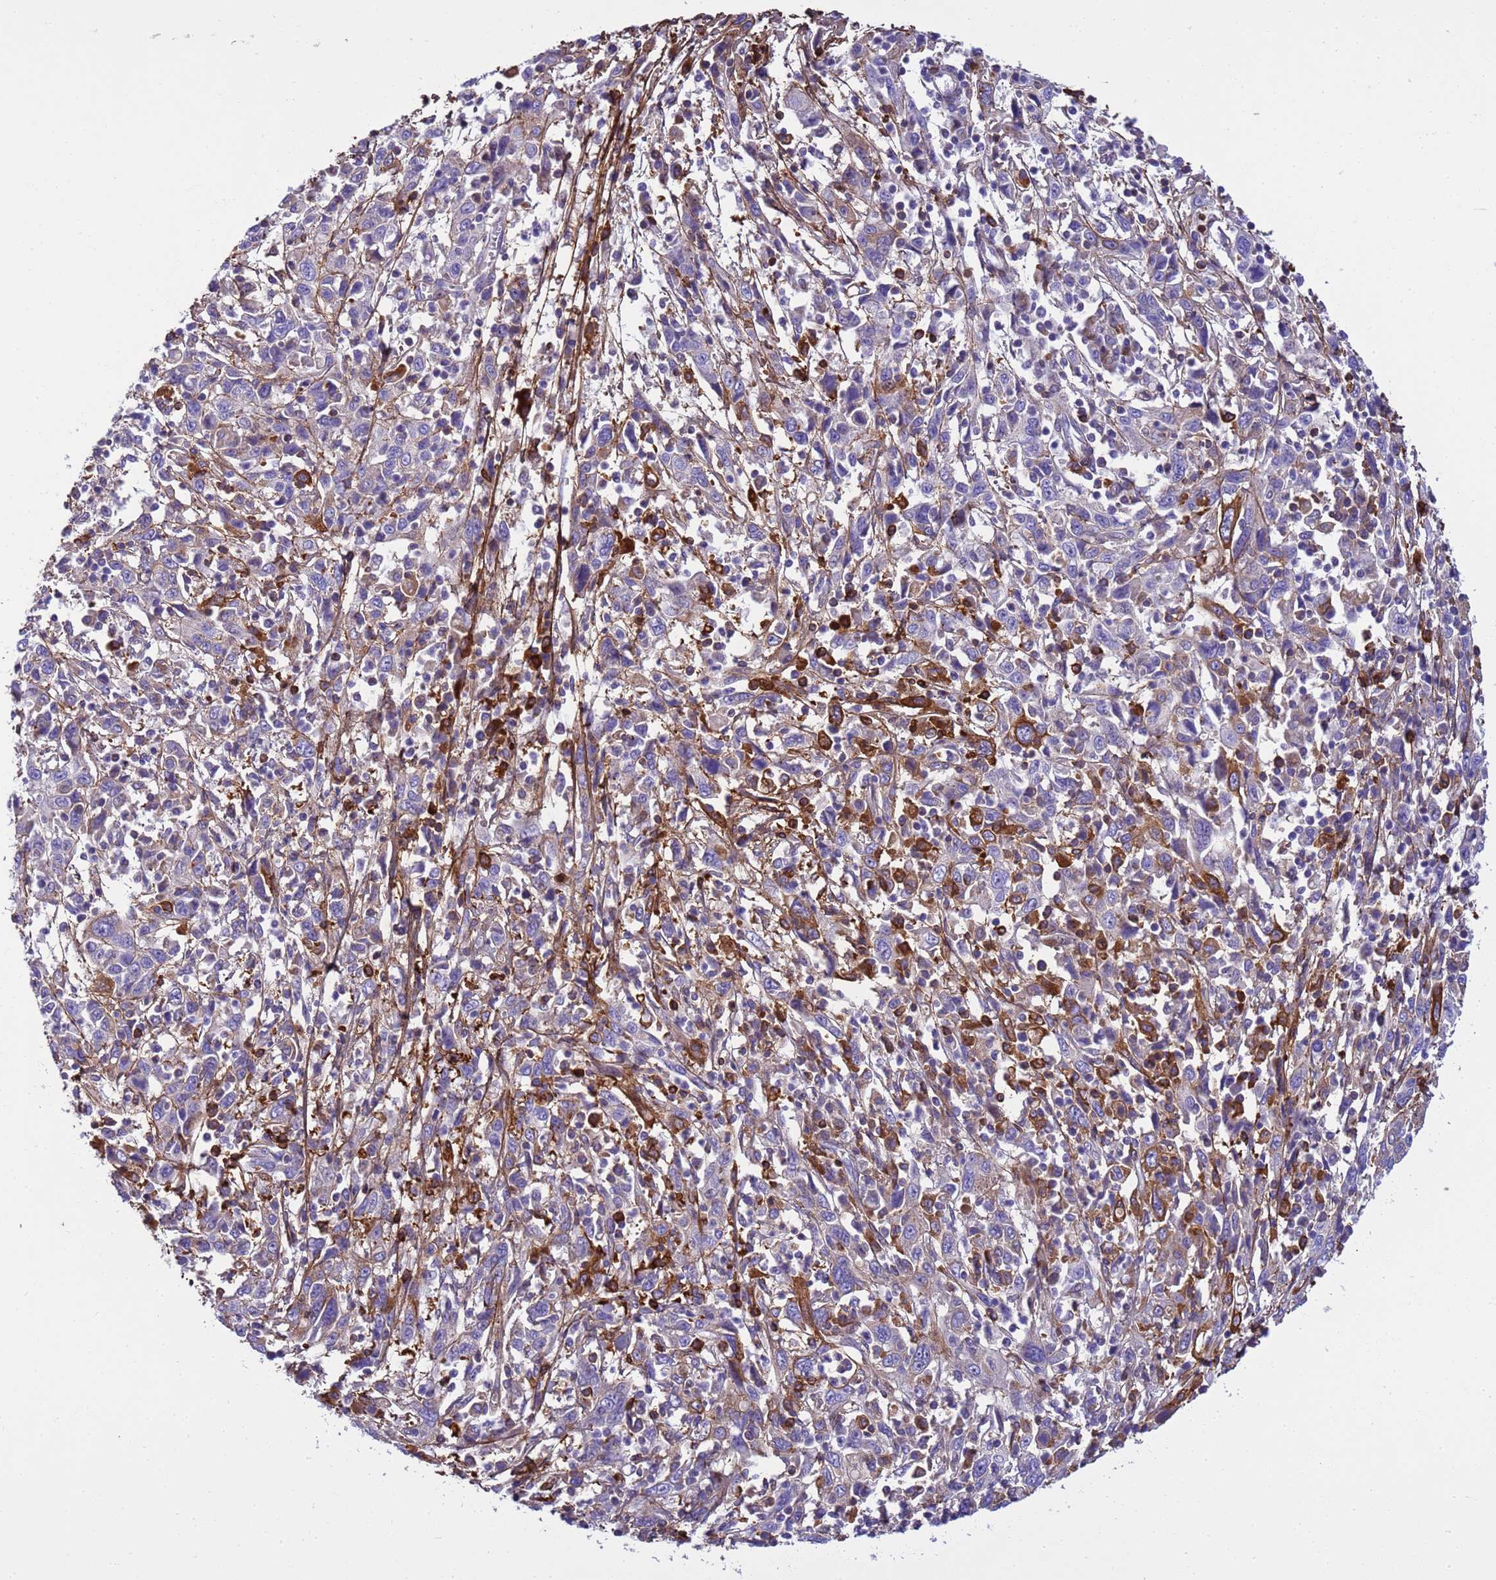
{"staining": {"intensity": "negative", "quantity": "none", "location": "none"}, "tissue": "cervical cancer", "cell_type": "Tumor cells", "image_type": "cancer", "snomed": [{"axis": "morphology", "description": "Squamous cell carcinoma, NOS"}, {"axis": "topography", "description": "Cervix"}], "caption": "Micrograph shows no protein positivity in tumor cells of squamous cell carcinoma (cervical) tissue.", "gene": "P2RX7", "patient": {"sex": "female", "age": 46}}